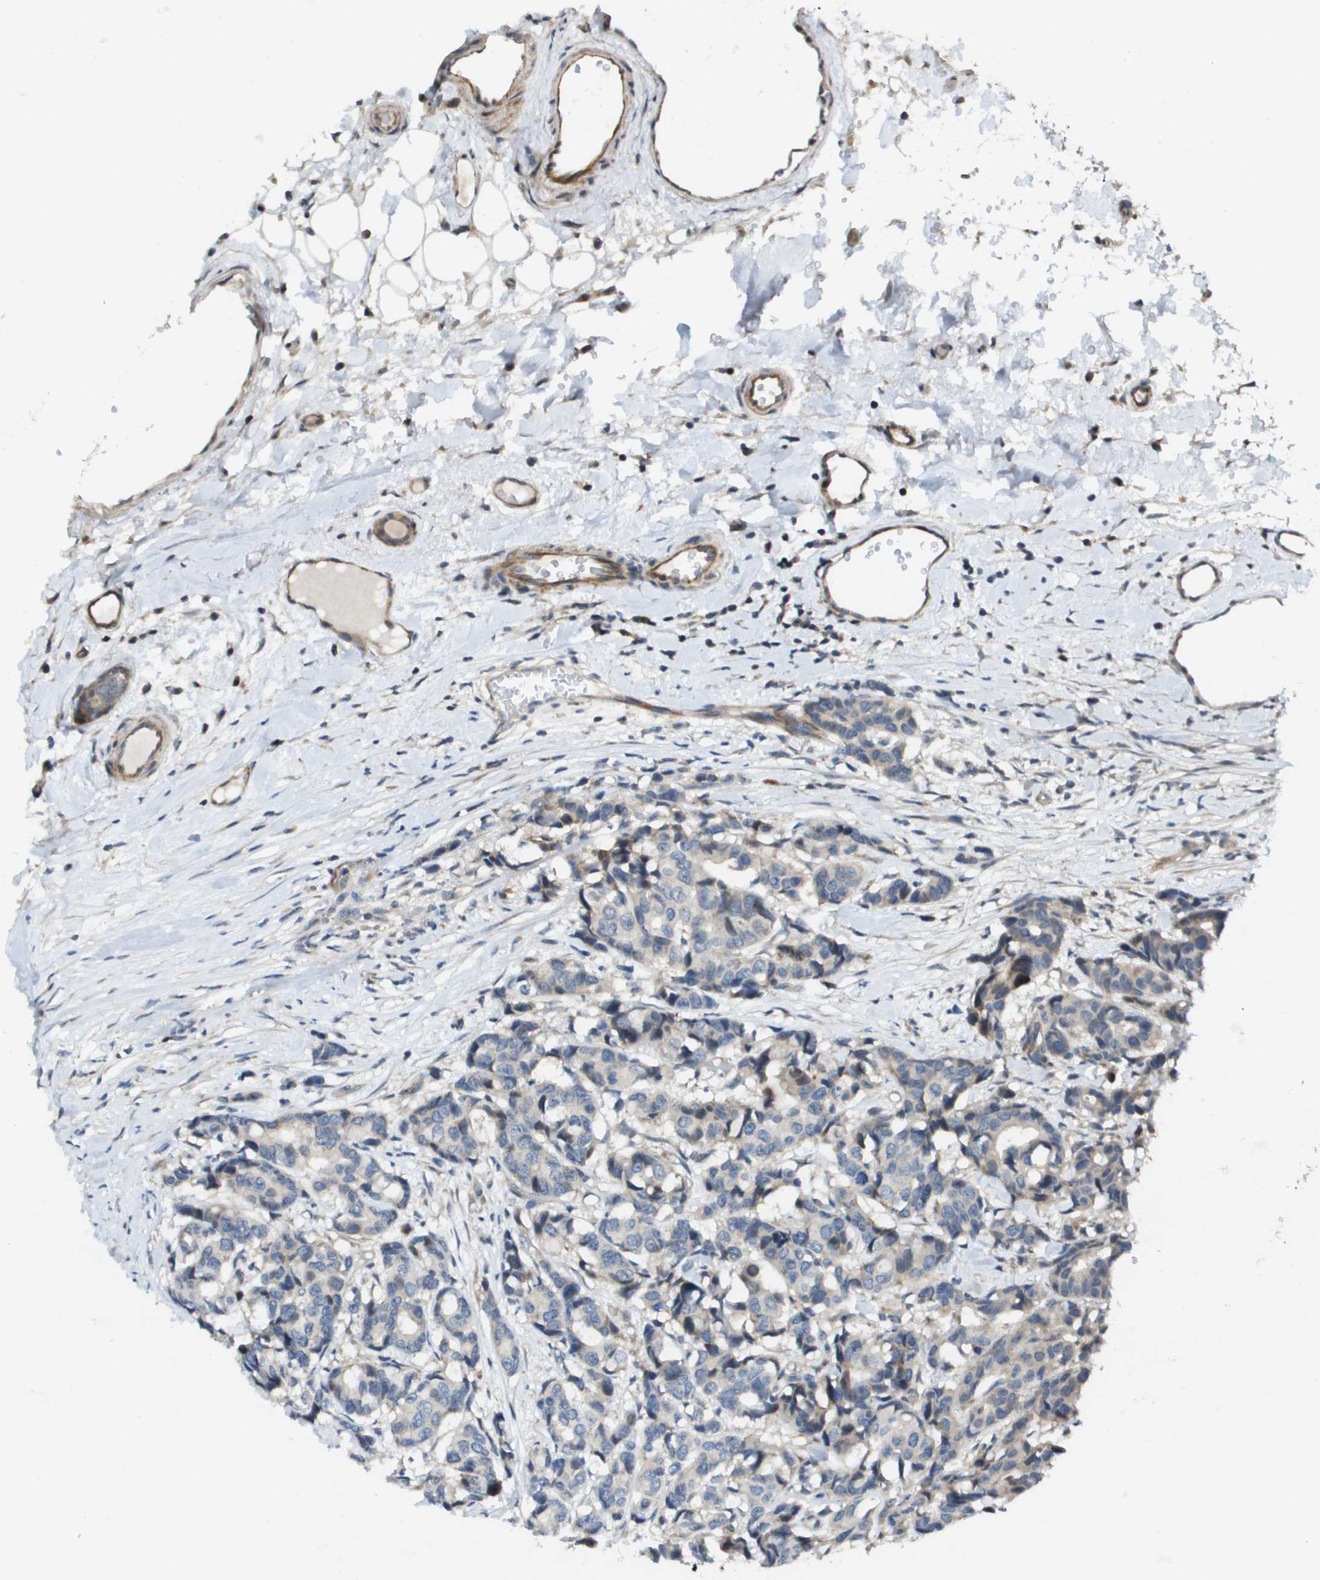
{"staining": {"intensity": "weak", "quantity": "<25%", "location": "cytoplasmic/membranous"}, "tissue": "breast cancer", "cell_type": "Tumor cells", "image_type": "cancer", "snomed": [{"axis": "morphology", "description": "Duct carcinoma"}, {"axis": "topography", "description": "Breast"}], "caption": "Tumor cells are negative for protein expression in human breast infiltrating ductal carcinoma.", "gene": "SCN4B", "patient": {"sex": "female", "age": 87}}